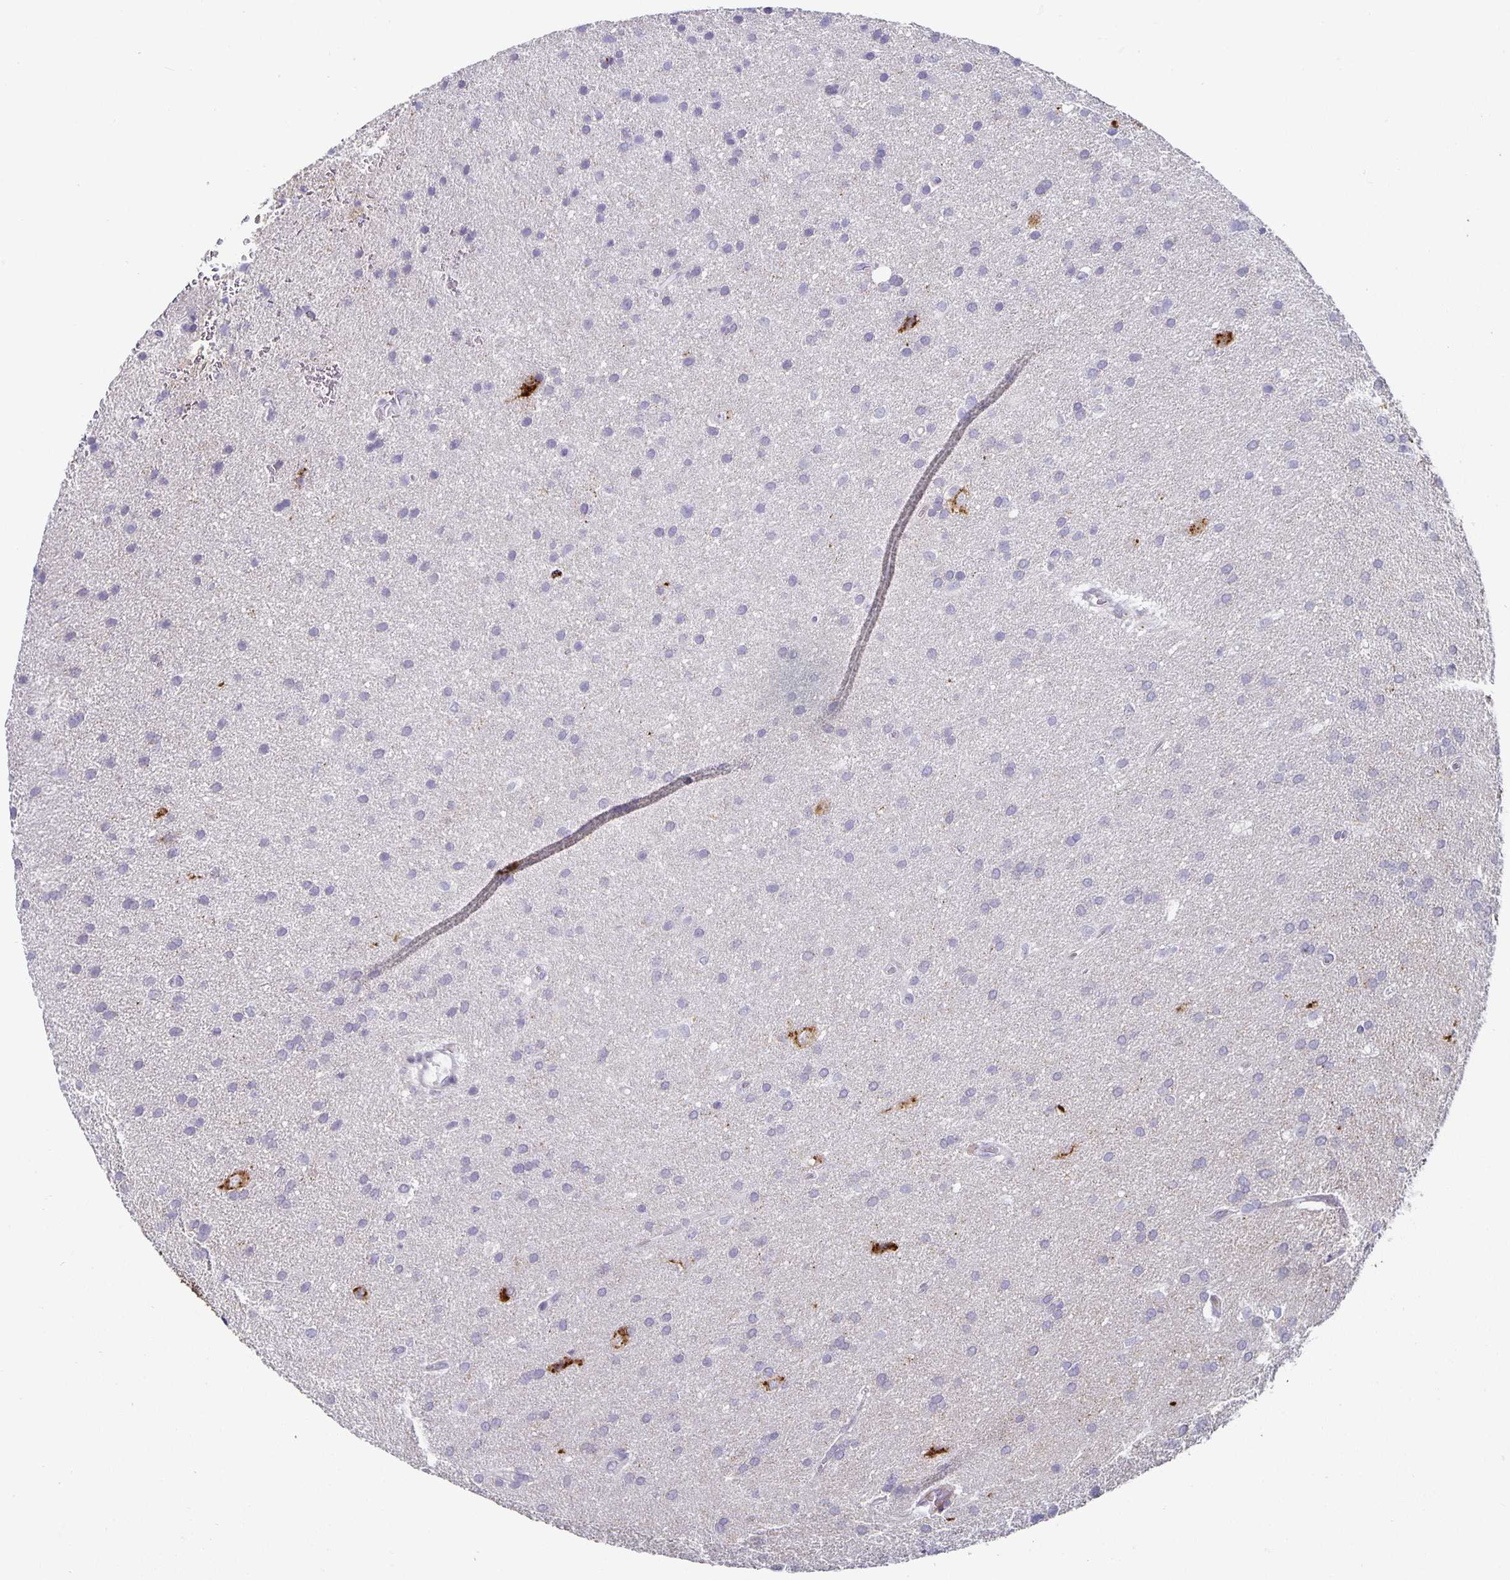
{"staining": {"intensity": "negative", "quantity": "none", "location": "none"}, "tissue": "glioma", "cell_type": "Tumor cells", "image_type": "cancer", "snomed": [{"axis": "morphology", "description": "Glioma, malignant, Low grade"}, {"axis": "topography", "description": "Brain"}], "caption": "Immunohistochemistry (IHC) image of glioma stained for a protein (brown), which displays no expression in tumor cells.", "gene": "CHGA", "patient": {"sex": "female", "age": 54}}